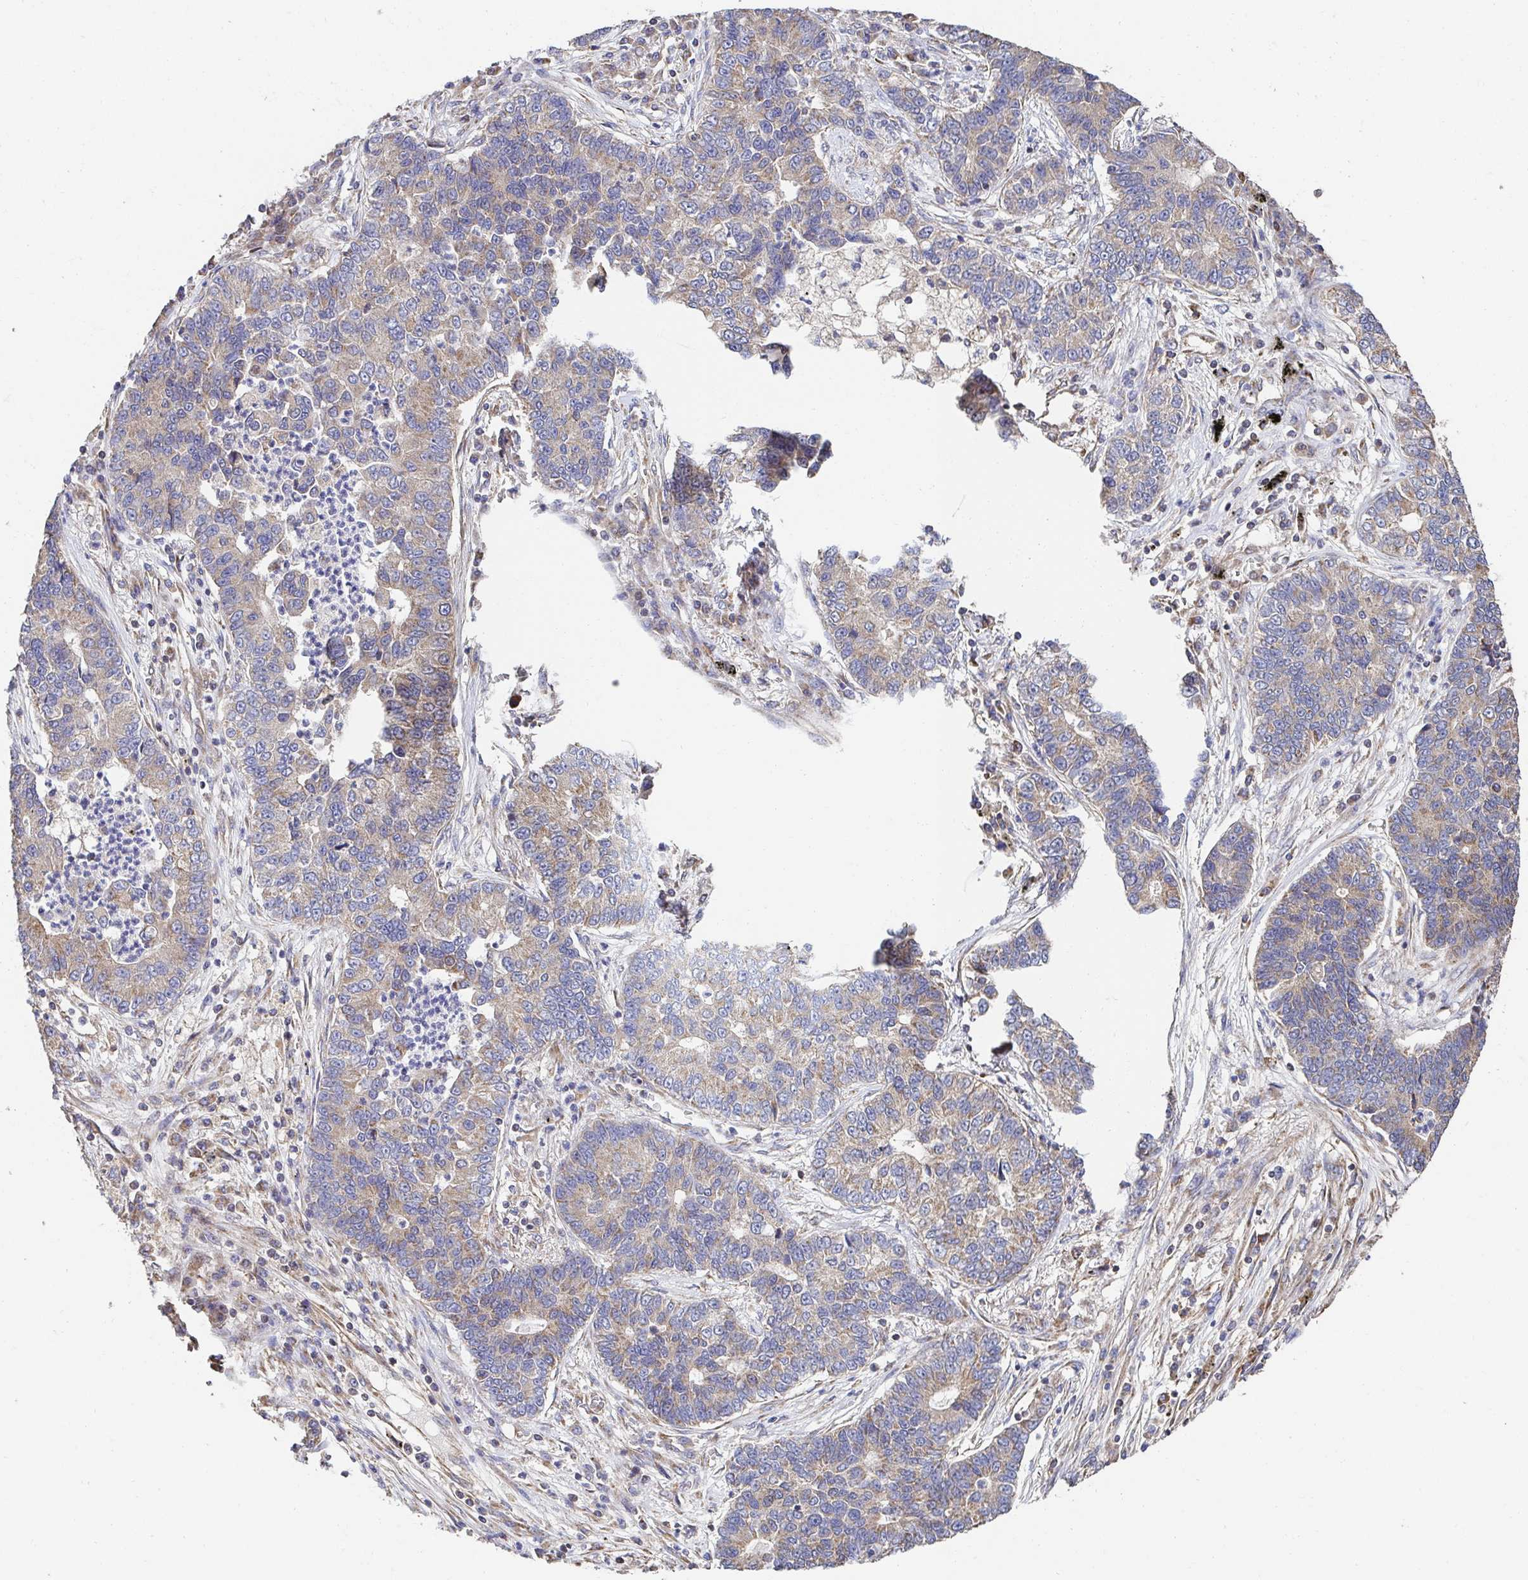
{"staining": {"intensity": "weak", "quantity": ">75%", "location": "cytoplasmic/membranous"}, "tissue": "lung cancer", "cell_type": "Tumor cells", "image_type": "cancer", "snomed": [{"axis": "morphology", "description": "Adenocarcinoma, NOS"}, {"axis": "topography", "description": "Lung"}], "caption": "Immunohistochemical staining of lung cancer (adenocarcinoma) demonstrates low levels of weak cytoplasmic/membranous protein expression in approximately >75% of tumor cells.", "gene": "APBB1", "patient": {"sex": "female", "age": 57}}